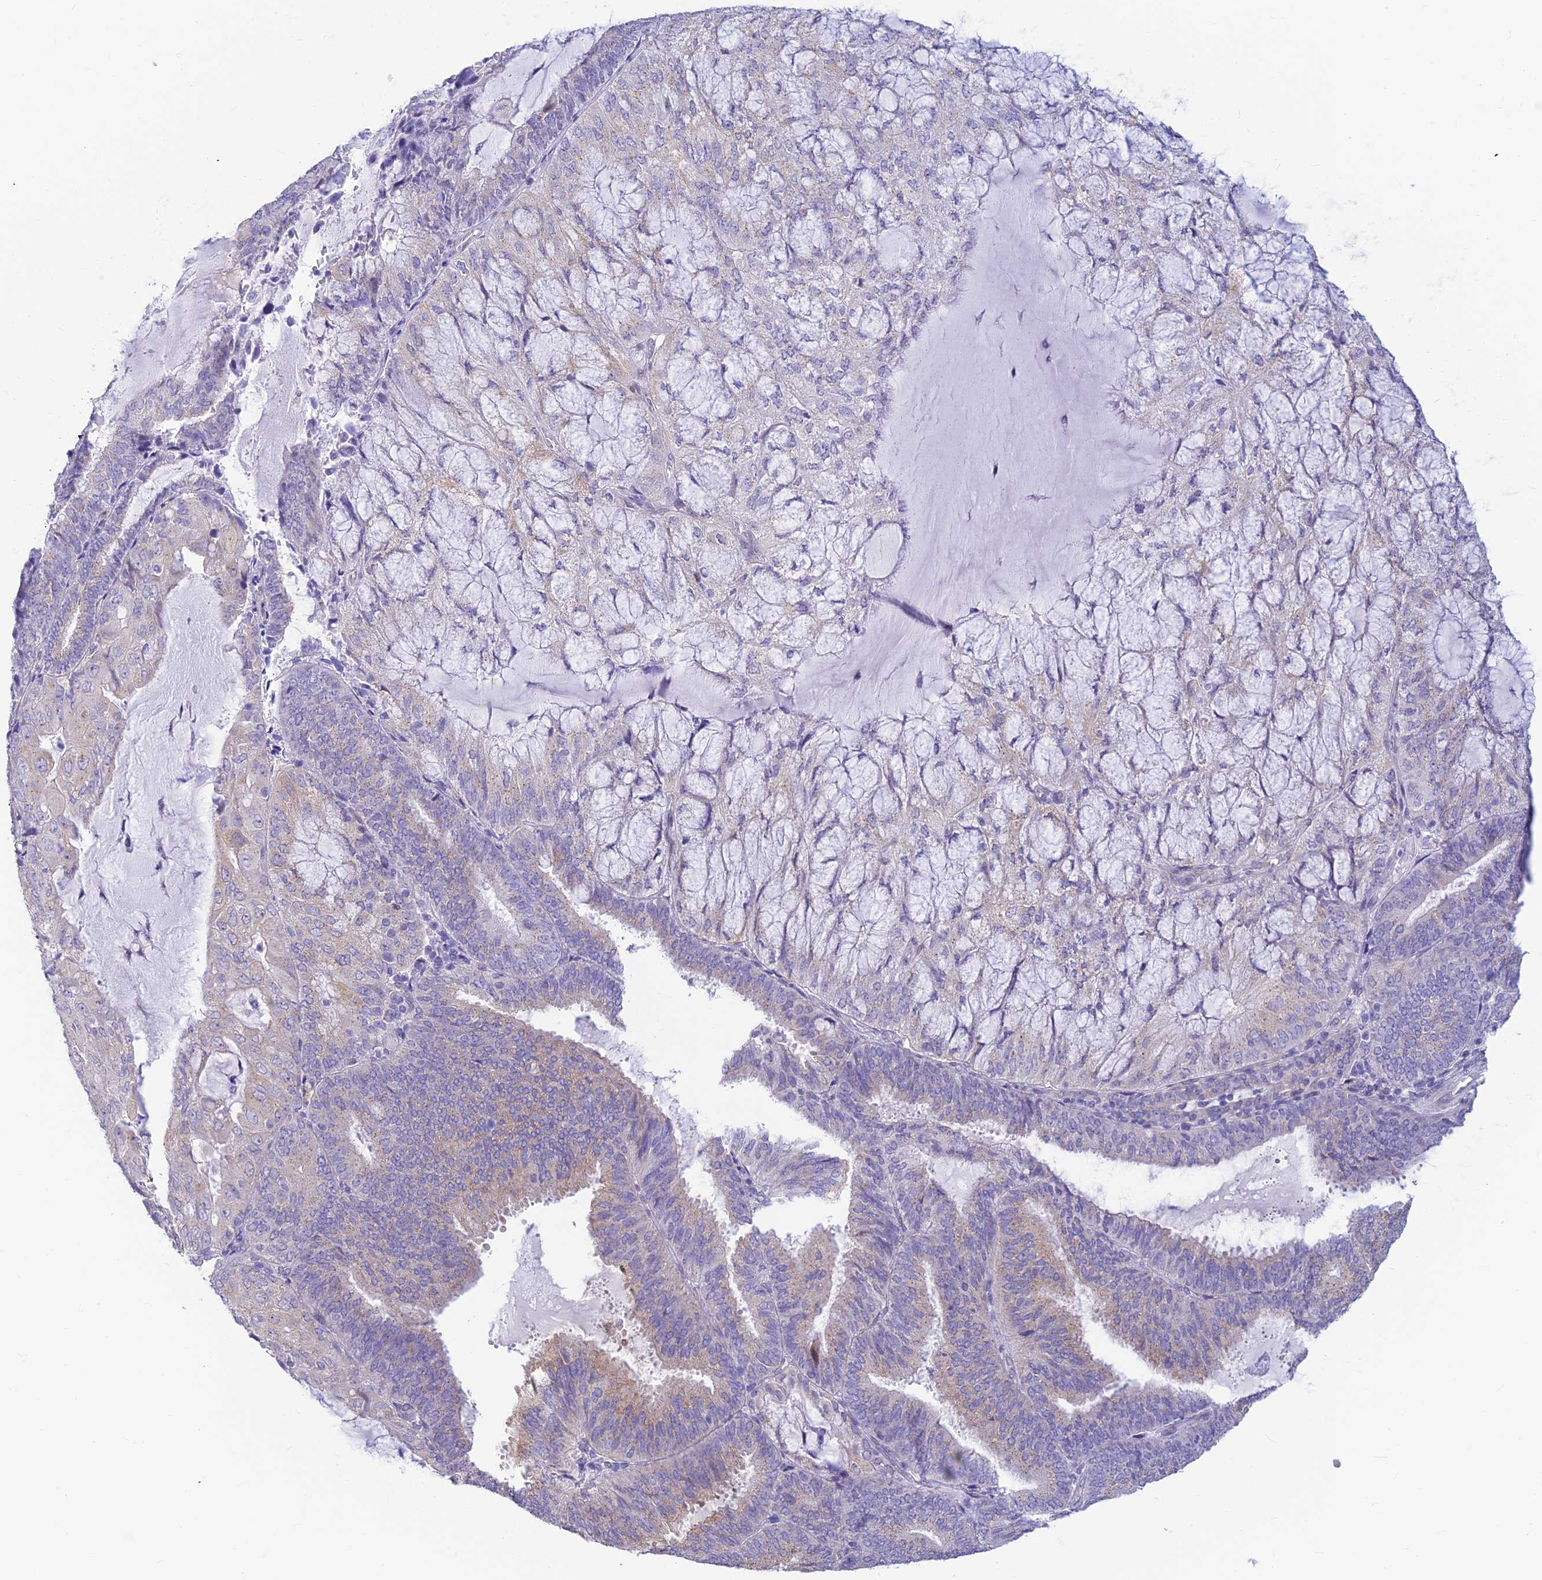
{"staining": {"intensity": "weak", "quantity": "<25%", "location": "cytoplasmic/membranous"}, "tissue": "endometrial cancer", "cell_type": "Tumor cells", "image_type": "cancer", "snomed": [{"axis": "morphology", "description": "Adenocarcinoma, NOS"}, {"axis": "topography", "description": "Endometrium"}], "caption": "Immunohistochemistry (IHC) of endometrial adenocarcinoma shows no positivity in tumor cells. (DAB (3,3'-diaminobenzidine) immunohistochemistry (IHC) visualized using brightfield microscopy, high magnification).", "gene": "INKA1", "patient": {"sex": "female", "age": 81}}